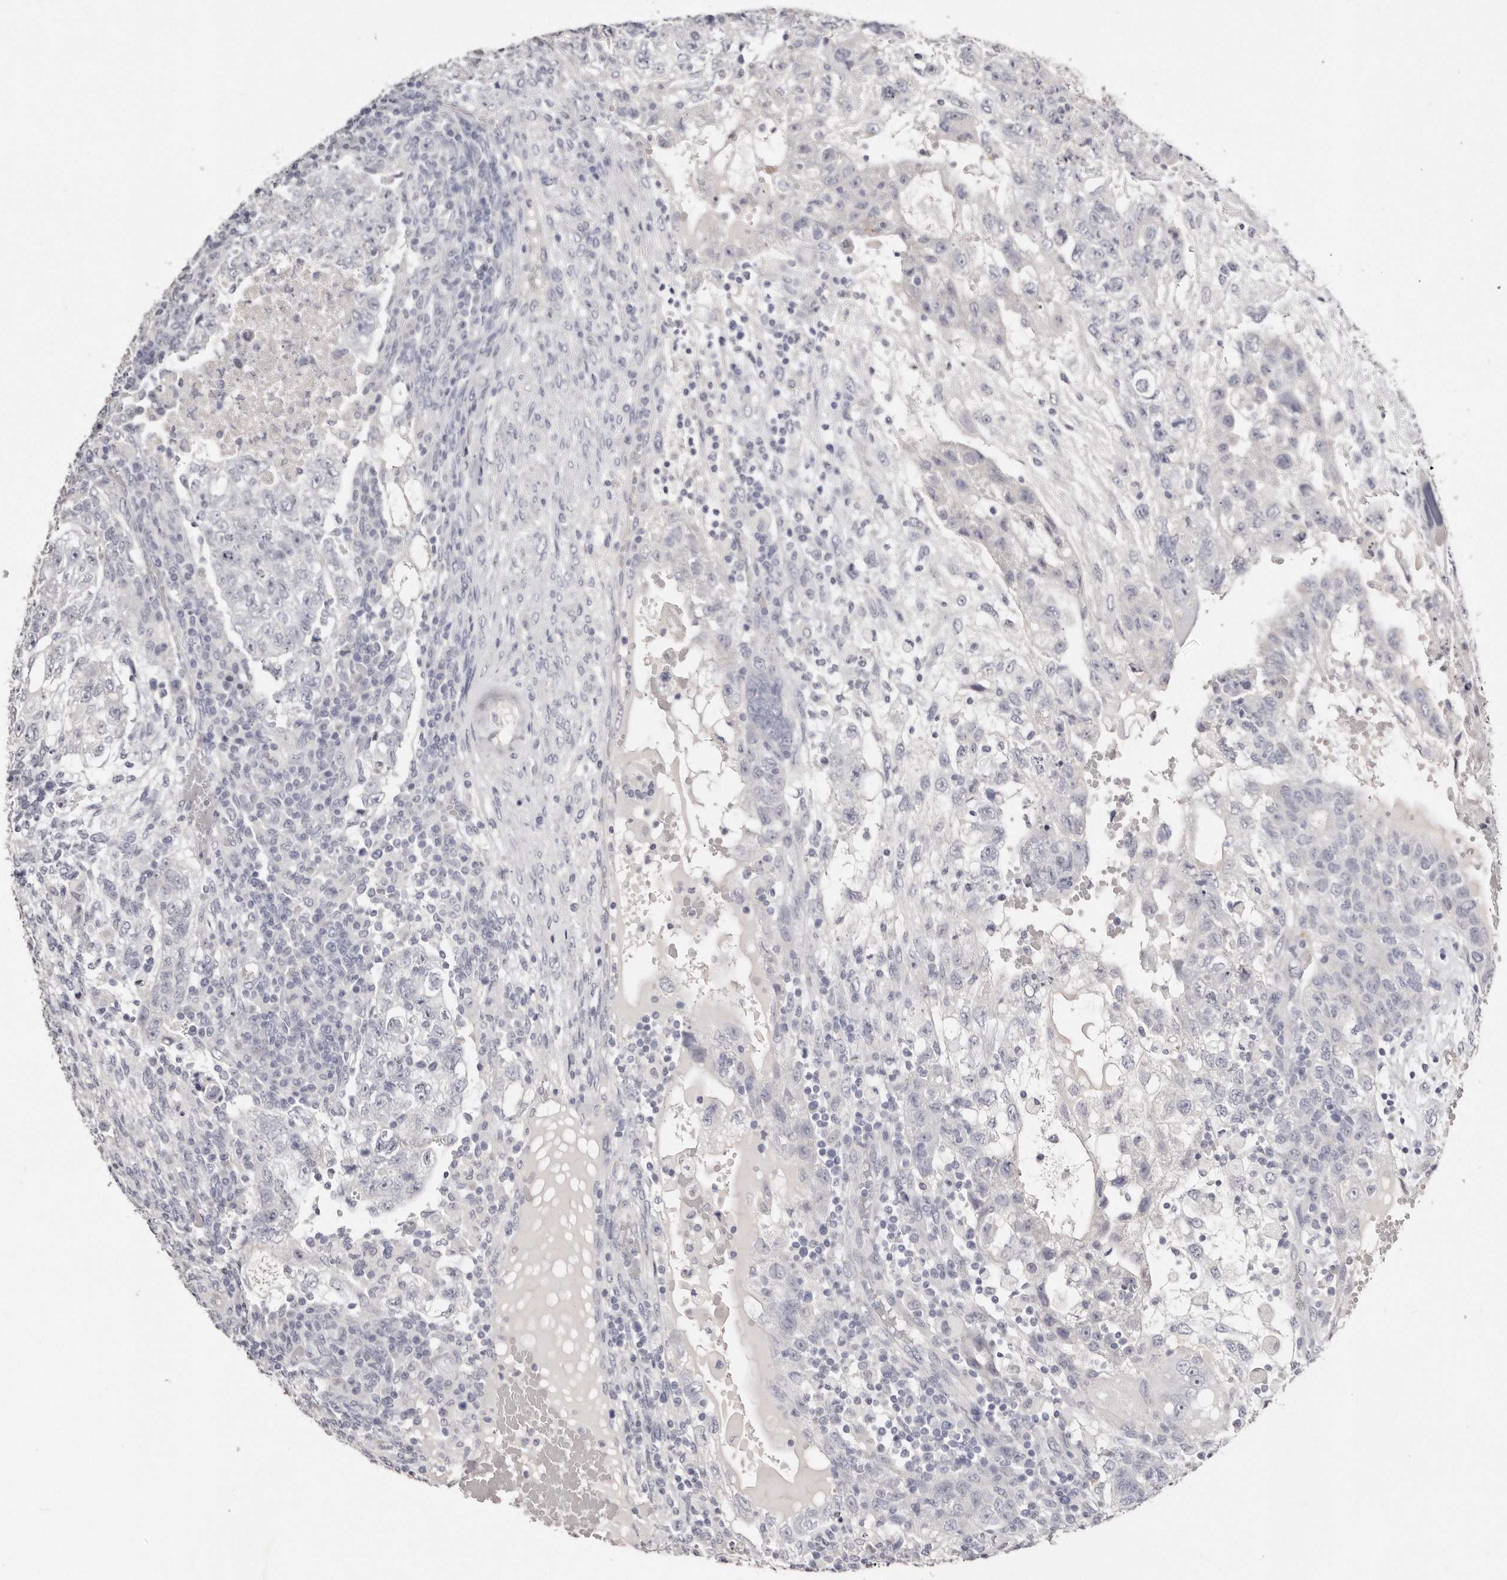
{"staining": {"intensity": "negative", "quantity": "none", "location": "none"}, "tissue": "testis cancer", "cell_type": "Tumor cells", "image_type": "cancer", "snomed": [{"axis": "morphology", "description": "Carcinoma, Embryonal, NOS"}, {"axis": "topography", "description": "Testis"}], "caption": "Immunohistochemistry of human testis embryonal carcinoma displays no positivity in tumor cells.", "gene": "AKNAD1", "patient": {"sex": "male", "age": 36}}